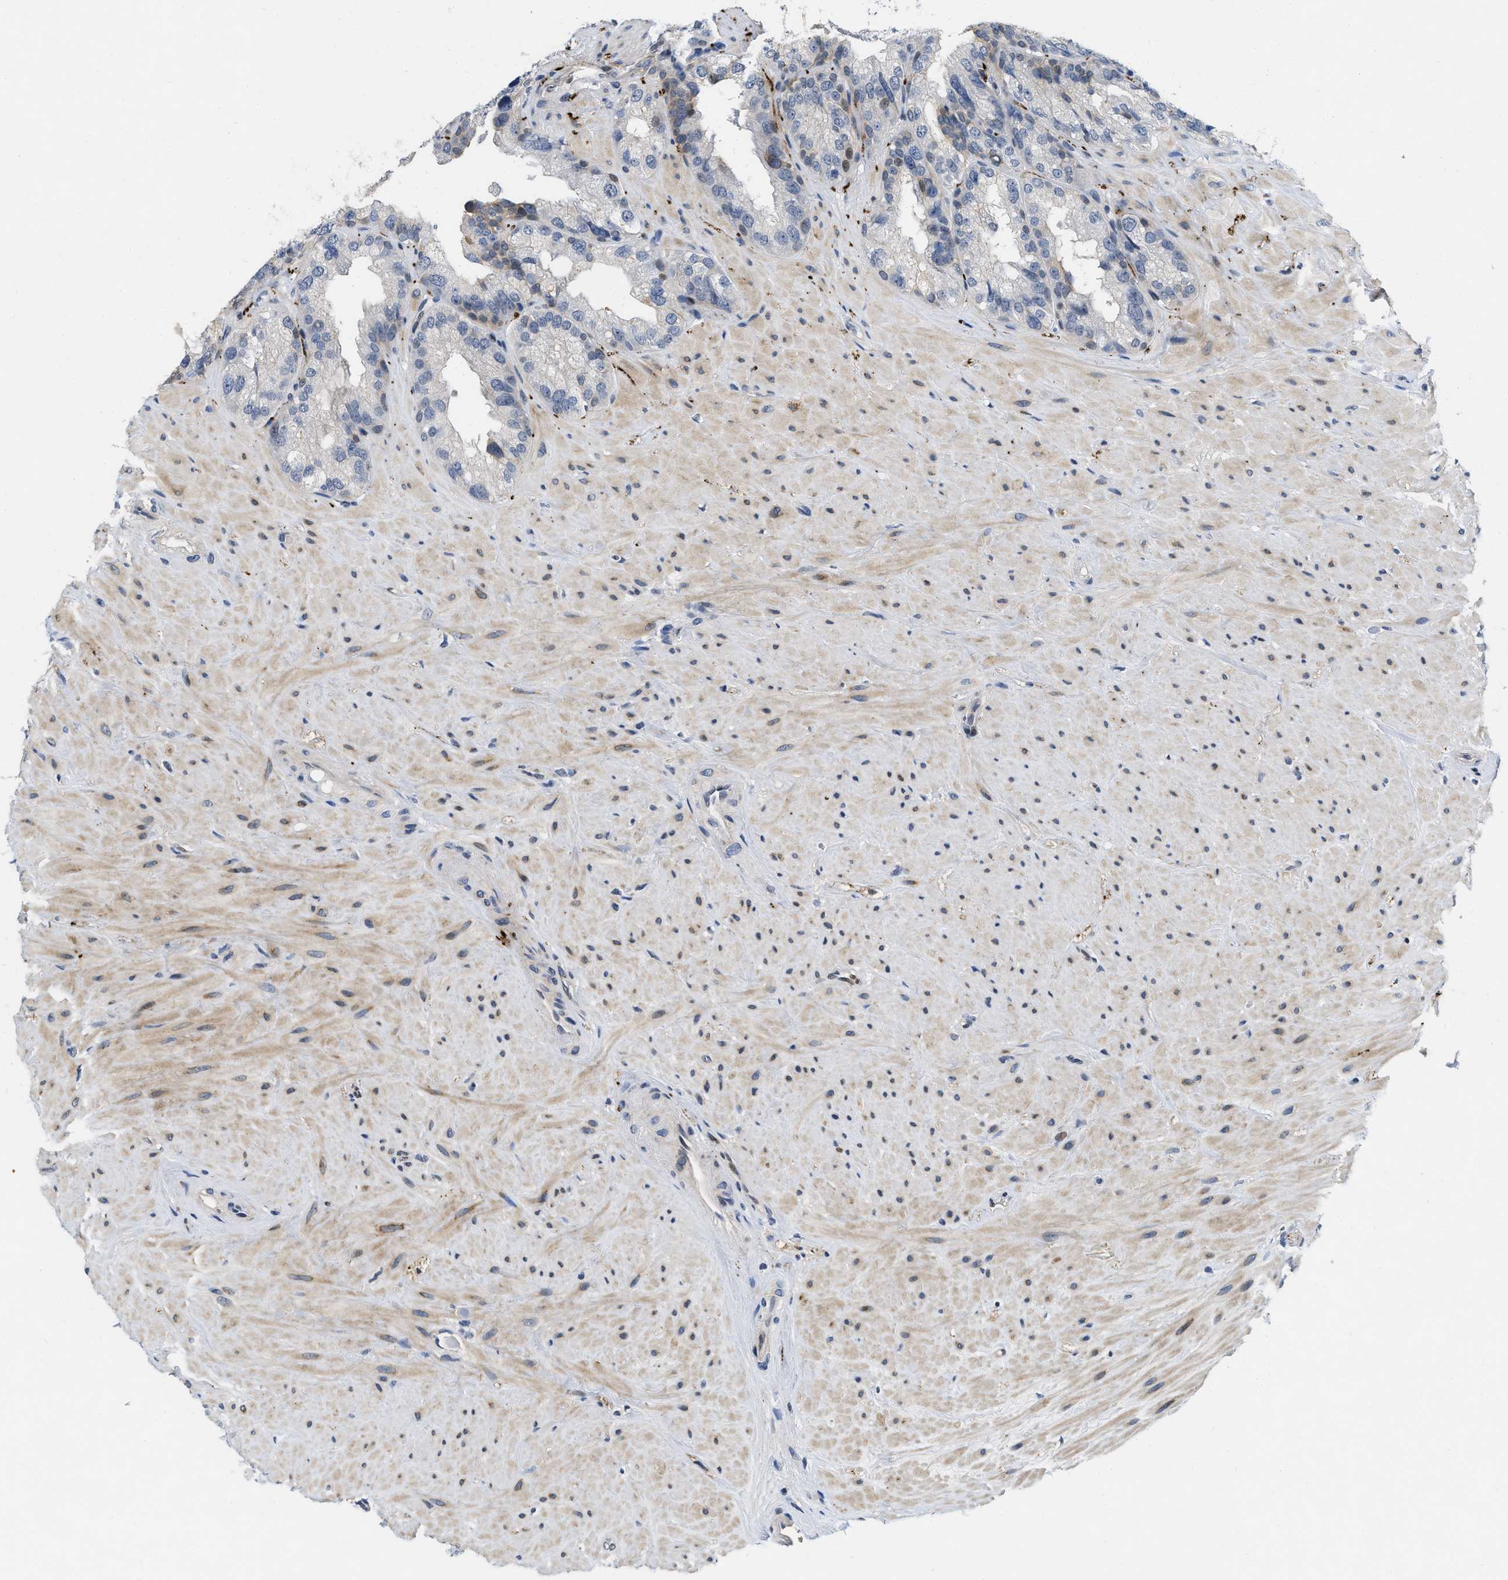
{"staining": {"intensity": "moderate", "quantity": "25%-75%", "location": "cytoplasmic/membranous"}, "tissue": "seminal vesicle", "cell_type": "Glandular cells", "image_type": "normal", "snomed": [{"axis": "morphology", "description": "Normal tissue, NOS"}, {"axis": "topography", "description": "Seminal veicle"}], "caption": "Immunohistochemical staining of normal human seminal vesicle exhibits moderate cytoplasmic/membranous protein staining in approximately 25%-75% of glandular cells.", "gene": "VIP", "patient": {"sex": "male", "age": 68}}